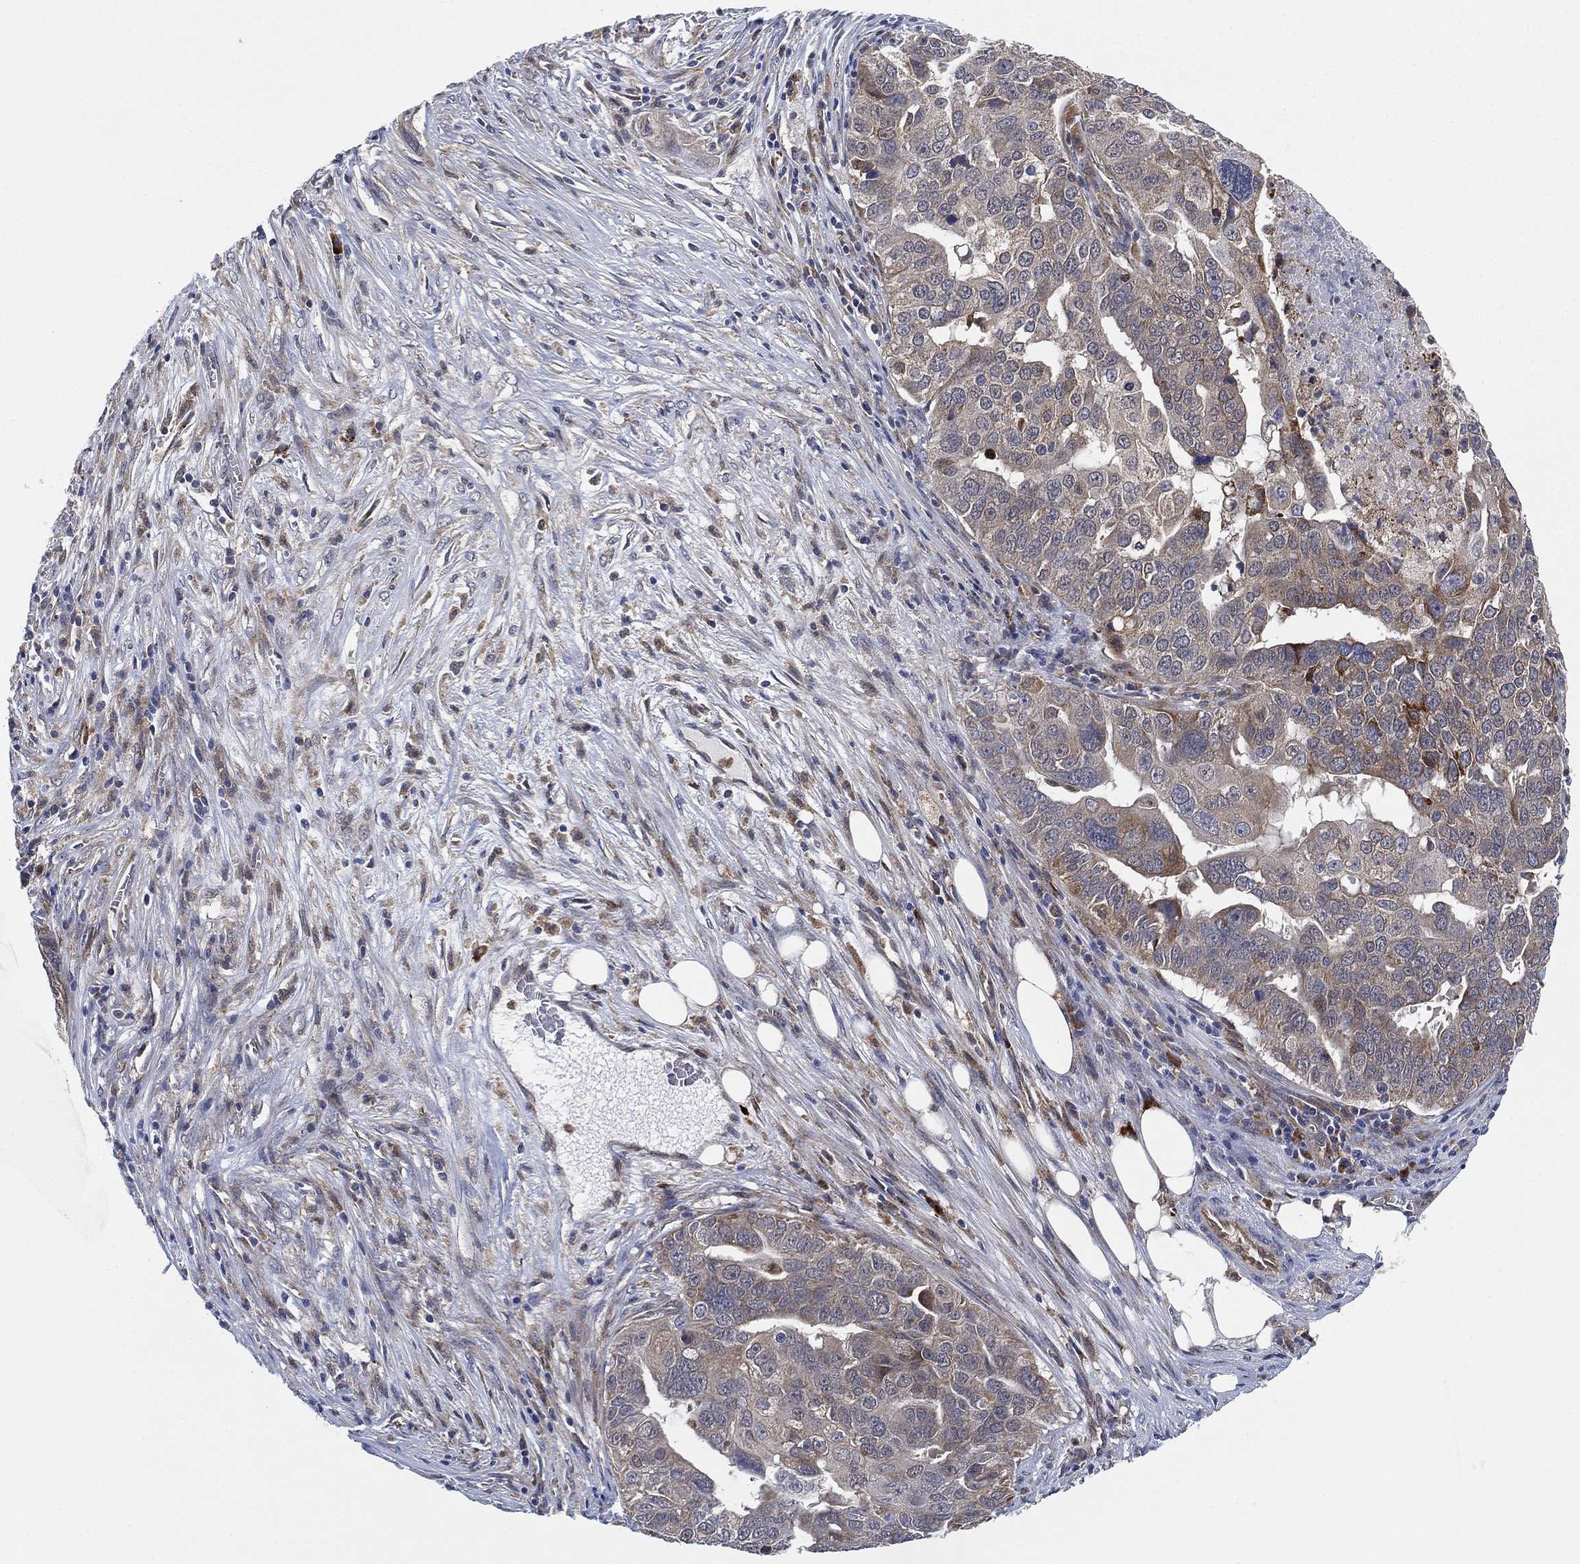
{"staining": {"intensity": "weak", "quantity": "<25%", "location": "cytoplasmic/membranous"}, "tissue": "ovarian cancer", "cell_type": "Tumor cells", "image_type": "cancer", "snomed": [{"axis": "morphology", "description": "Carcinoma, endometroid"}, {"axis": "topography", "description": "Soft tissue"}, {"axis": "topography", "description": "Ovary"}], "caption": "Ovarian cancer (endometroid carcinoma) was stained to show a protein in brown. There is no significant expression in tumor cells. (DAB IHC with hematoxylin counter stain).", "gene": "FES", "patient": {"sex": "female", "age": 52}}